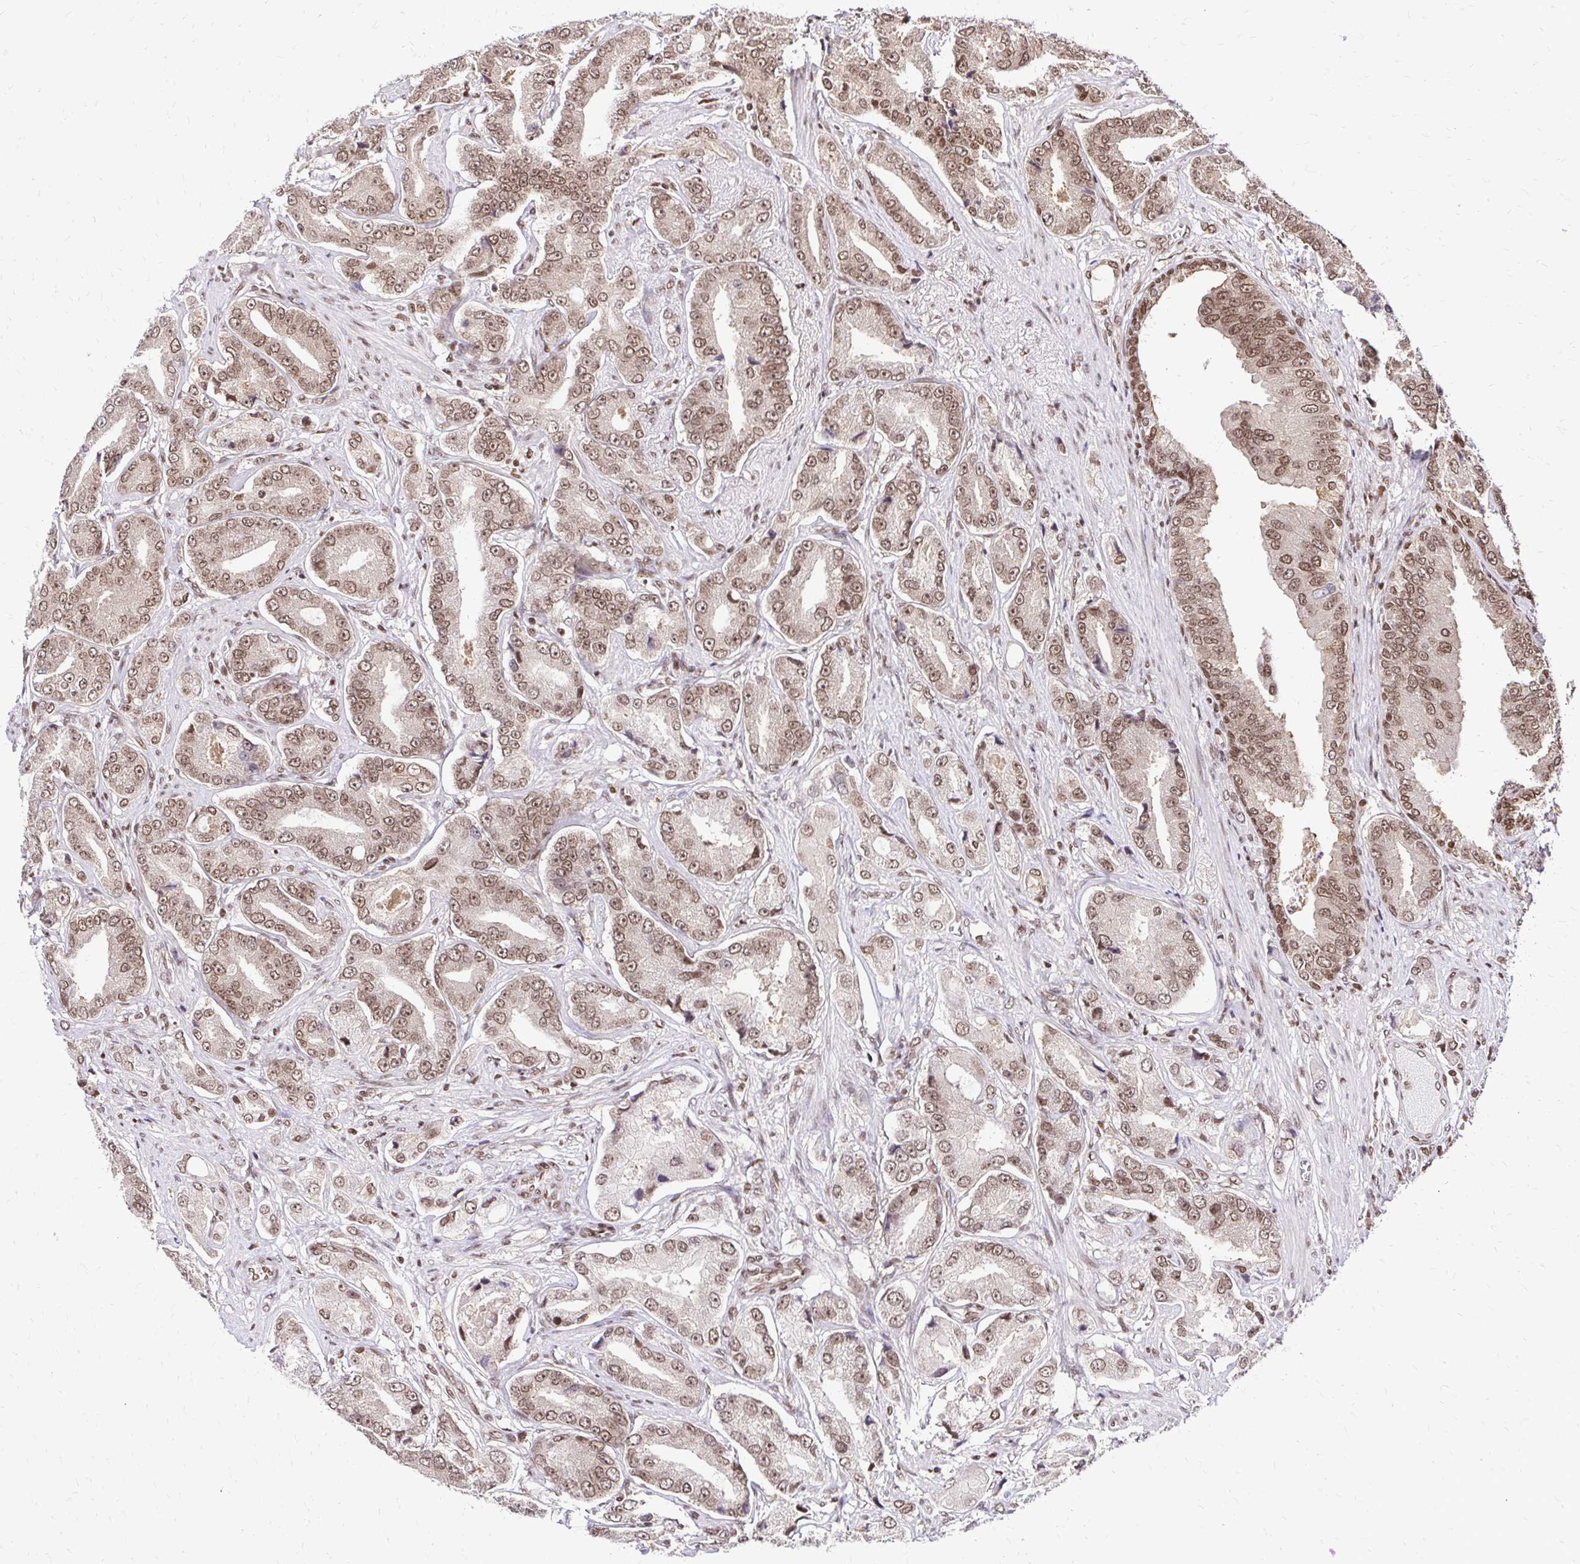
{"staining": {"intensity": "moderate", "quantity": ">75%", "location": "nuclear"}, "tissue": "prostate cancer", "cell_type": "Tumor cells", "image_type": "cancer", "snomed": [{"axis": "morphology", "description": "Adenocarcinoma, High grade"}, {"axis": "topography", "description": "Prostate and seminal vesicle, NOS"}], "caption": "A high-resolution image shows immunohistochemistry (IHC) staining of prostate adenocarcinoma (high-grade), which exhibits moderate nuclear positivity in approximately >75% of tumor cells. (DAB = brown stain, brightfield microscopy at high magnification).", "gene": "GLYR1", "patient": {"sex": "male", "age": 61}}